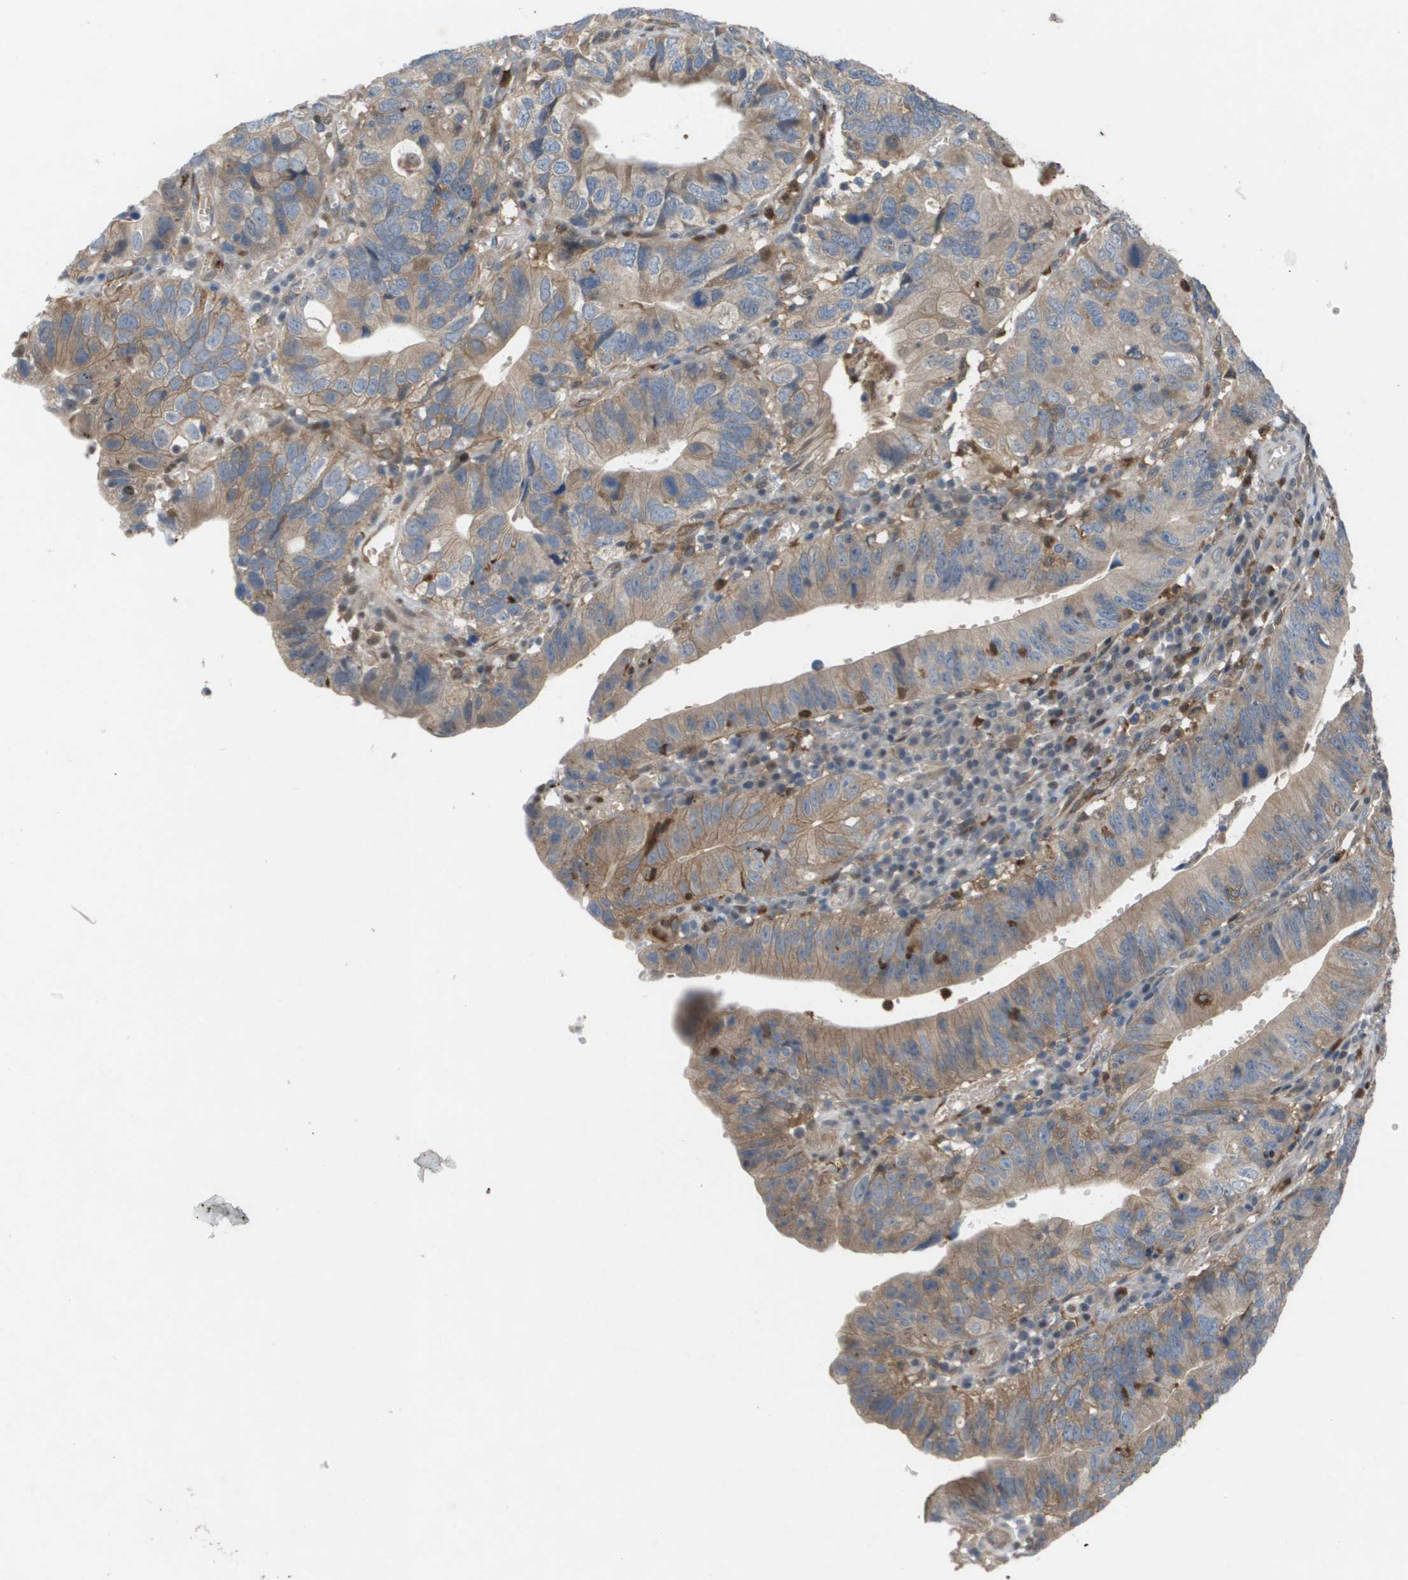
{"staining": {"intensity": "moderate", "quantity": "25%-75%", "location": "cytoplasmic/membranous"}, "tissue": "stomach cancer", "cell_type": "Tumor cells", "image_type": "cancer", "snomed": [{"axis": "morphology", "description": "Adenocarcinoma, NOS"}, {"axis": "topography", "description": "Stomach"}], "caption": "Tumor cells exhibit moderate cytoplasmic/membranous staining in approximately 25%-75% of cells in stomach cancer.", "gene": "PALD1", "patient": {"sex": "male", "age": 59}}